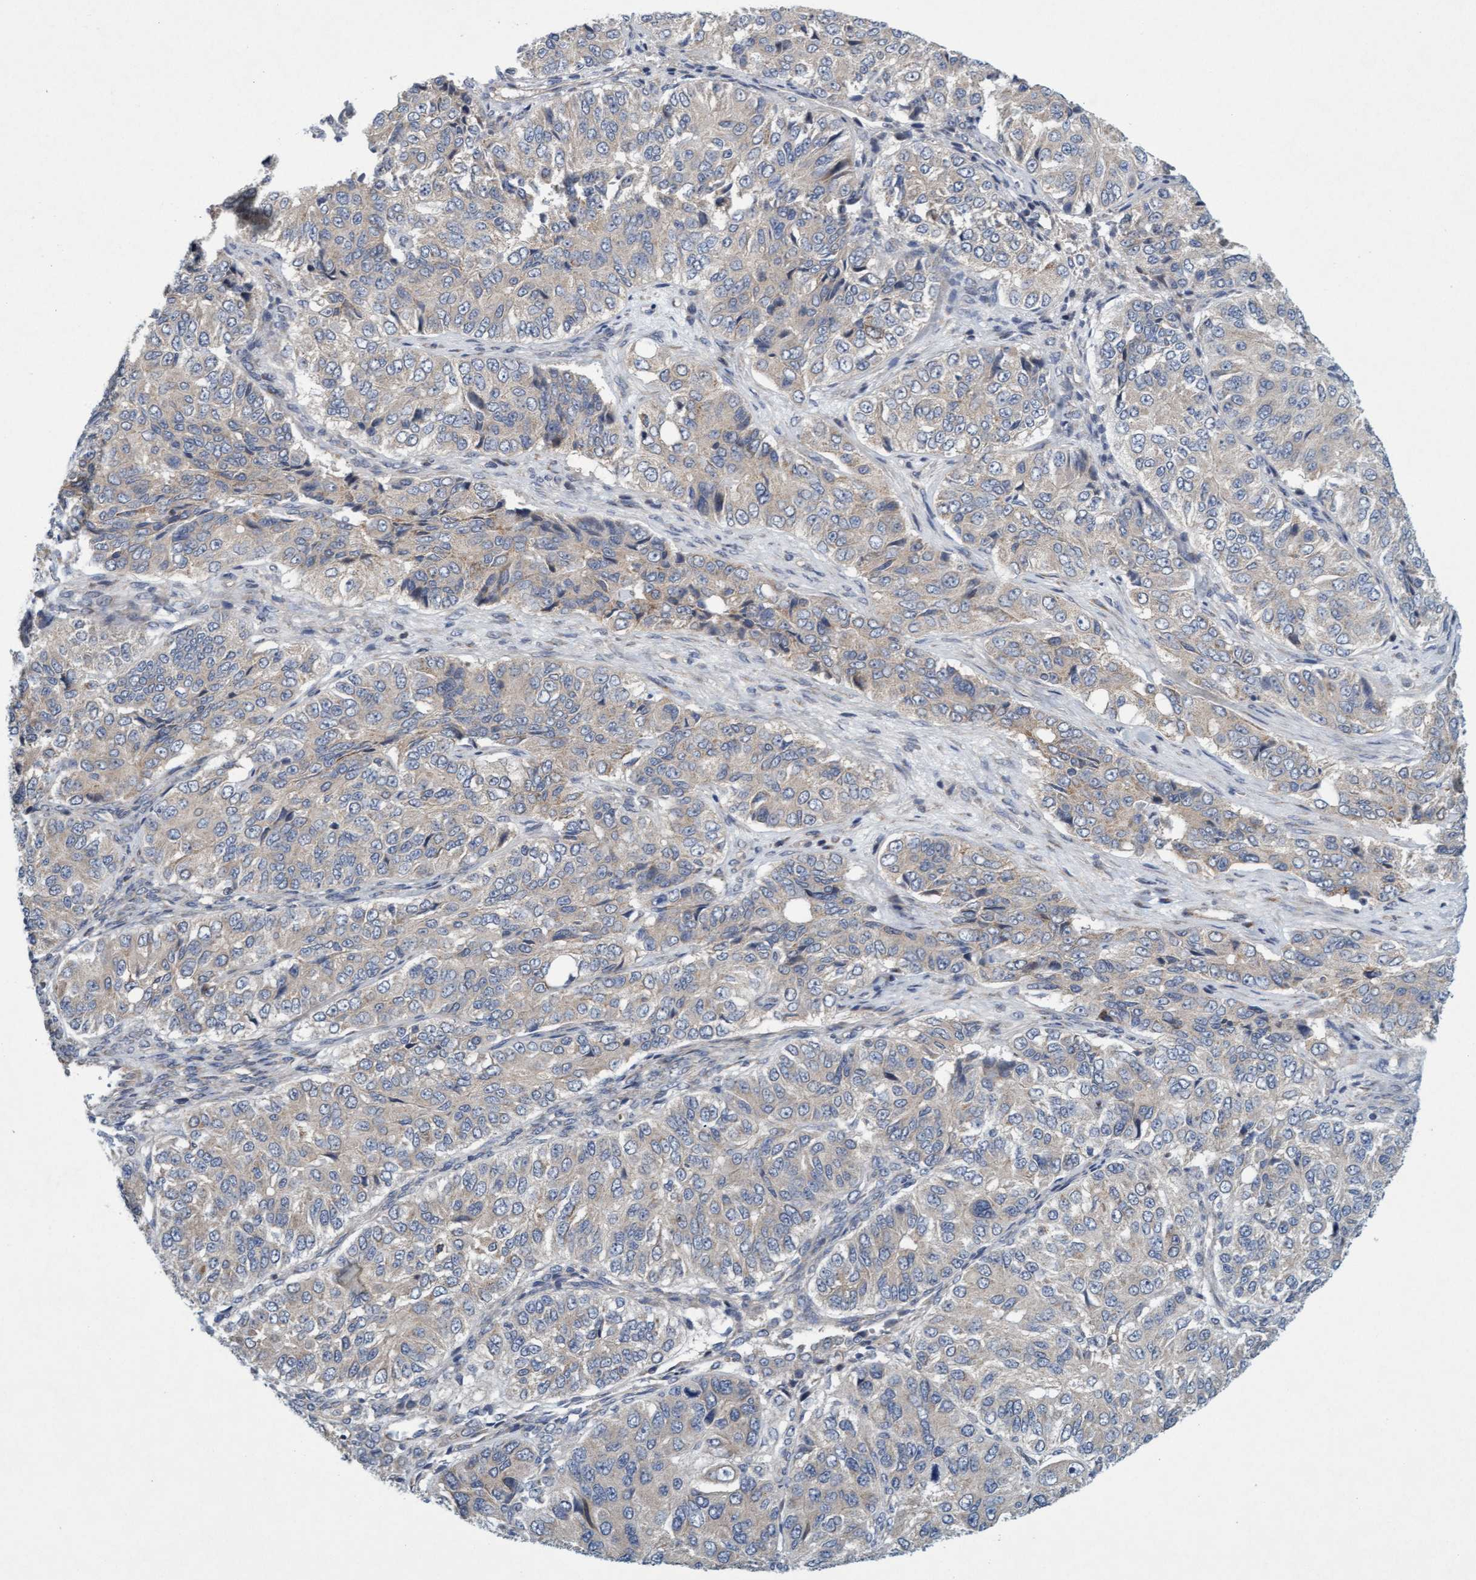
{"staining": {"intensity": "weak", "quantity": "<25%", "location": "cytoplasmic/membranous"}, "tissue": "ovarian cancer", "cell_type": "Tumor cells", "image_type": "cancer", "snomed": [{"axis": "morphology", "description": "Carcinoma, endometroid"}, {"axis": "topography", "description": "Ovary"}], "caption": "Immunohistochemical staining of ovarian cancer exhibits no significant staining in tumor cells.", "gene": "DDHD2", "patient": {"sex": "female", "age": 51}}